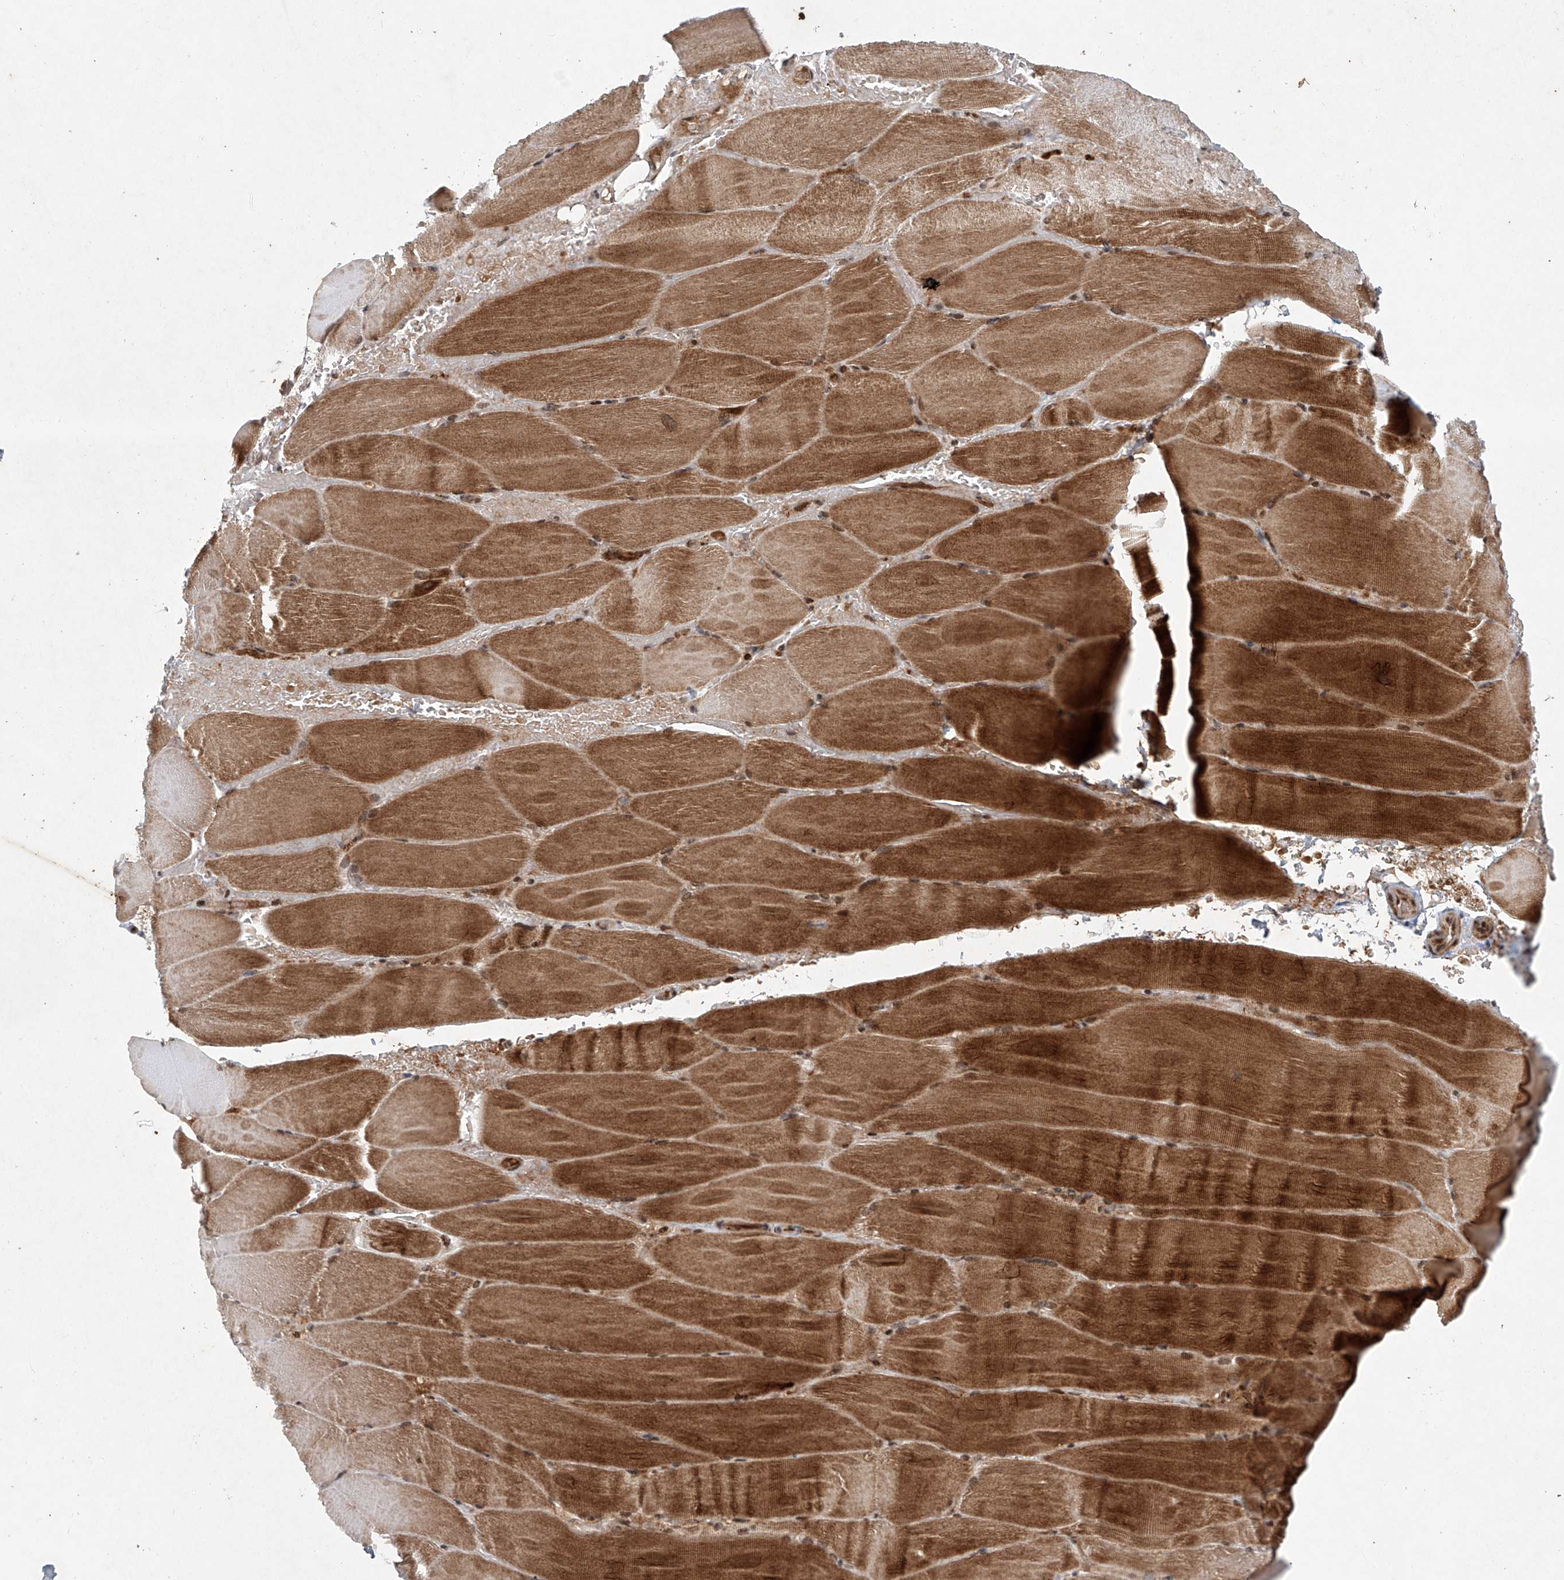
{"staining": {"intensity": "strong", "quantity": ">75%", "location": "cytoplasmic/membranous,nuclear"}, "tissue": "skeletal muscle", "cell_type": "Myocytes", "image_type": "normal", "snomed": [{"axis": "morphology", "description": "Normal tissue, NOS"}, {"axis": "topography", "description": "Skeletal muscle"}, {"axis": "topography", "description": "Parathyroid gland"}], "caption": "Myocytes reveal high levels of strong cytoplasmic/membranous,nuclear expression in about >75% of cells in normal human skeletal muscle. Using DAB (brown) and hematoxylin (blue) stains, captured at high magnification using brightfield microscopy.", "gene": "ZNF470", "patient": {"sex": "female", "age": 37}}